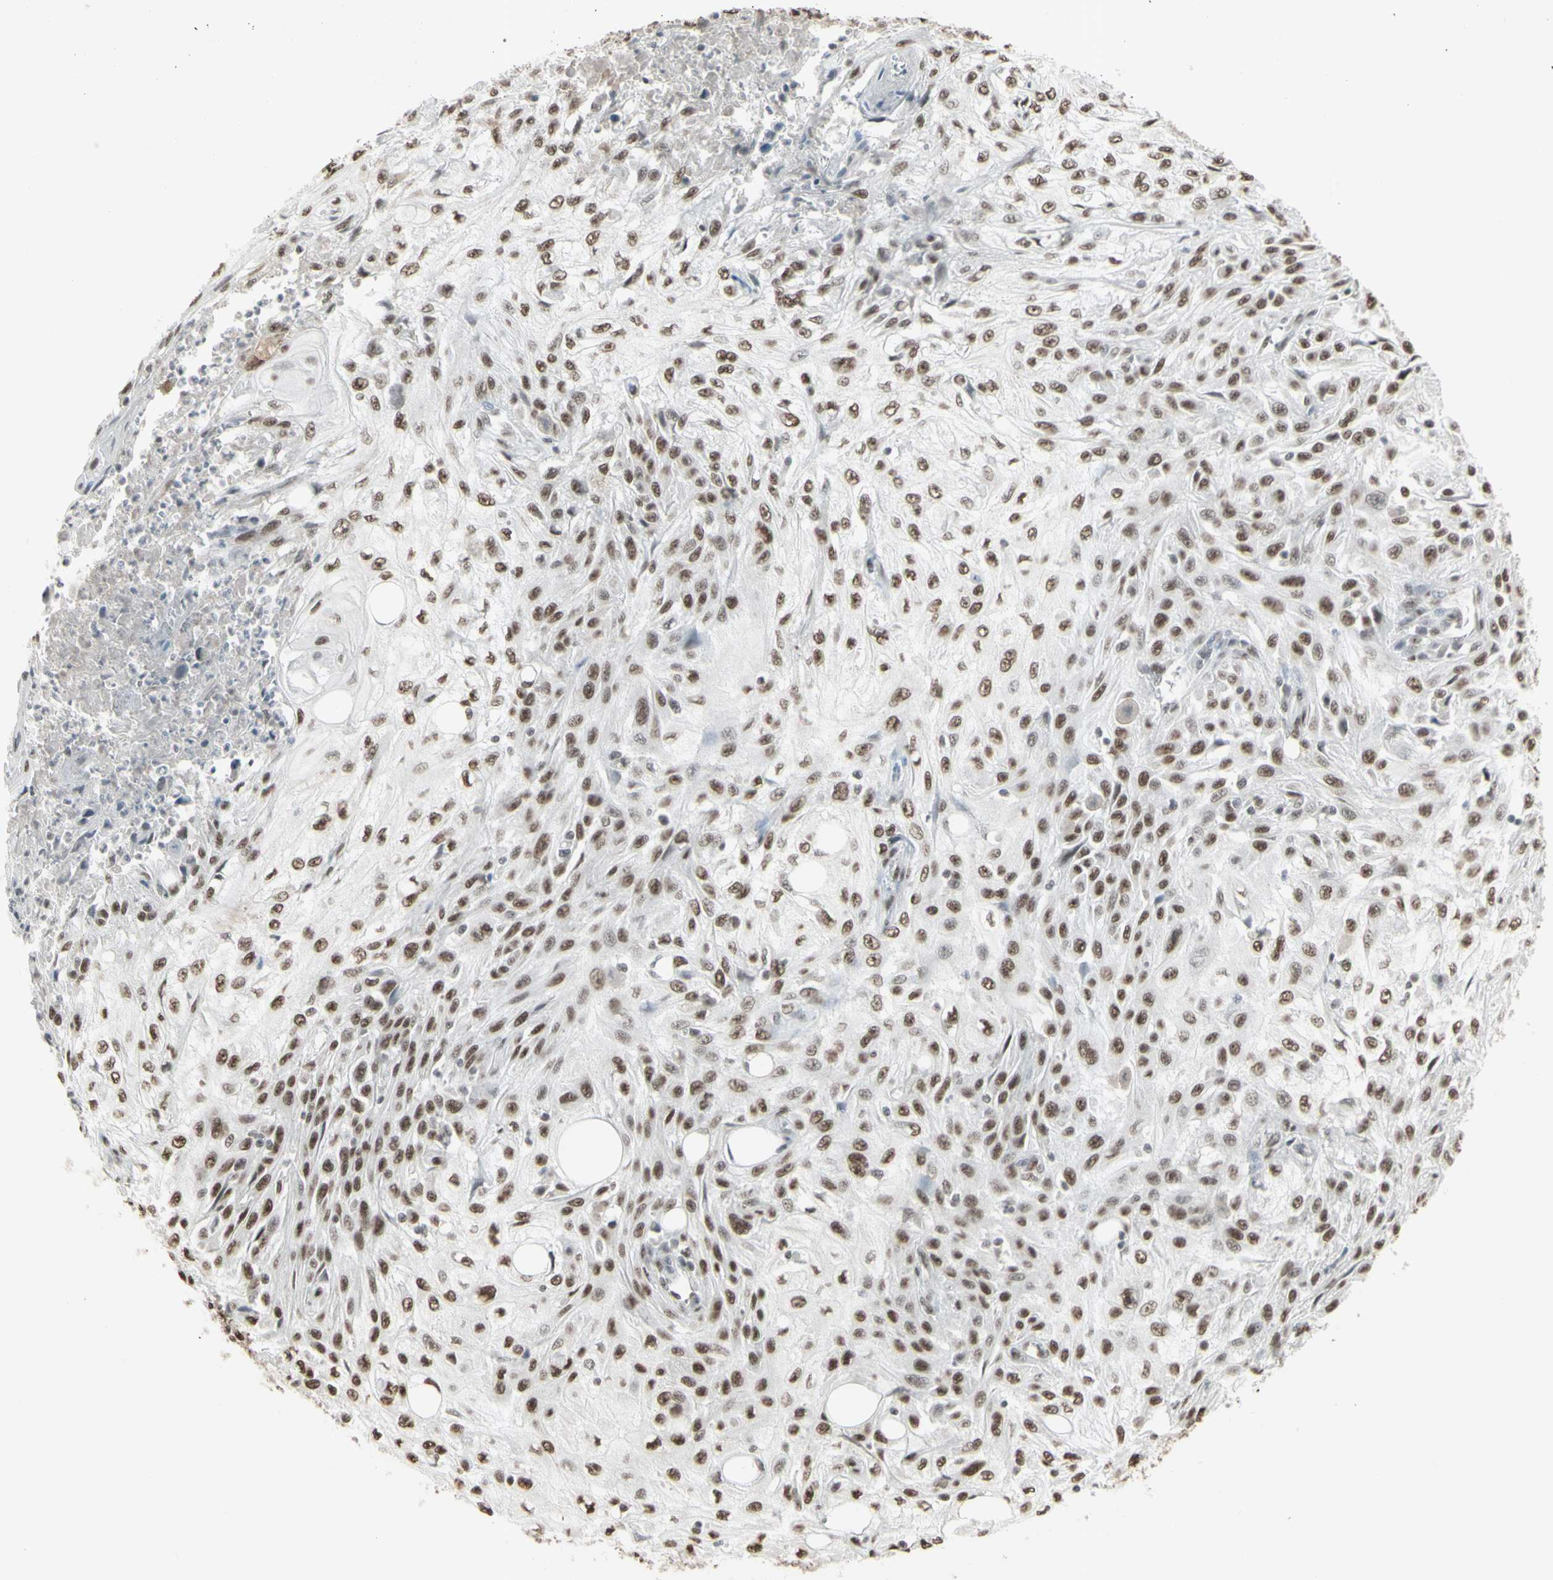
{"staining": {"intensity": "moderate", "quantity": ">75%", "location": "nuclear"}, "tissue": "skin cancer", "cell_type": "Tumor cells", "image_type": "cancer", "snomed": [{"axis": "morphology", "description": "Squamous cell carcinoma, NOS"}, {"axis": "topography", "description": "Skin"}], "caption": "Moderate nuclear protein staining is identified in about >75% of tumor cells in skin squamous cell carcinoma. (Stains: DAB in brown, nuclei in blue, Microscopy: brightfield microscopy at high magnification).", "gene": "TRIM28", "patient": {"sex": "male", "age": 75}}